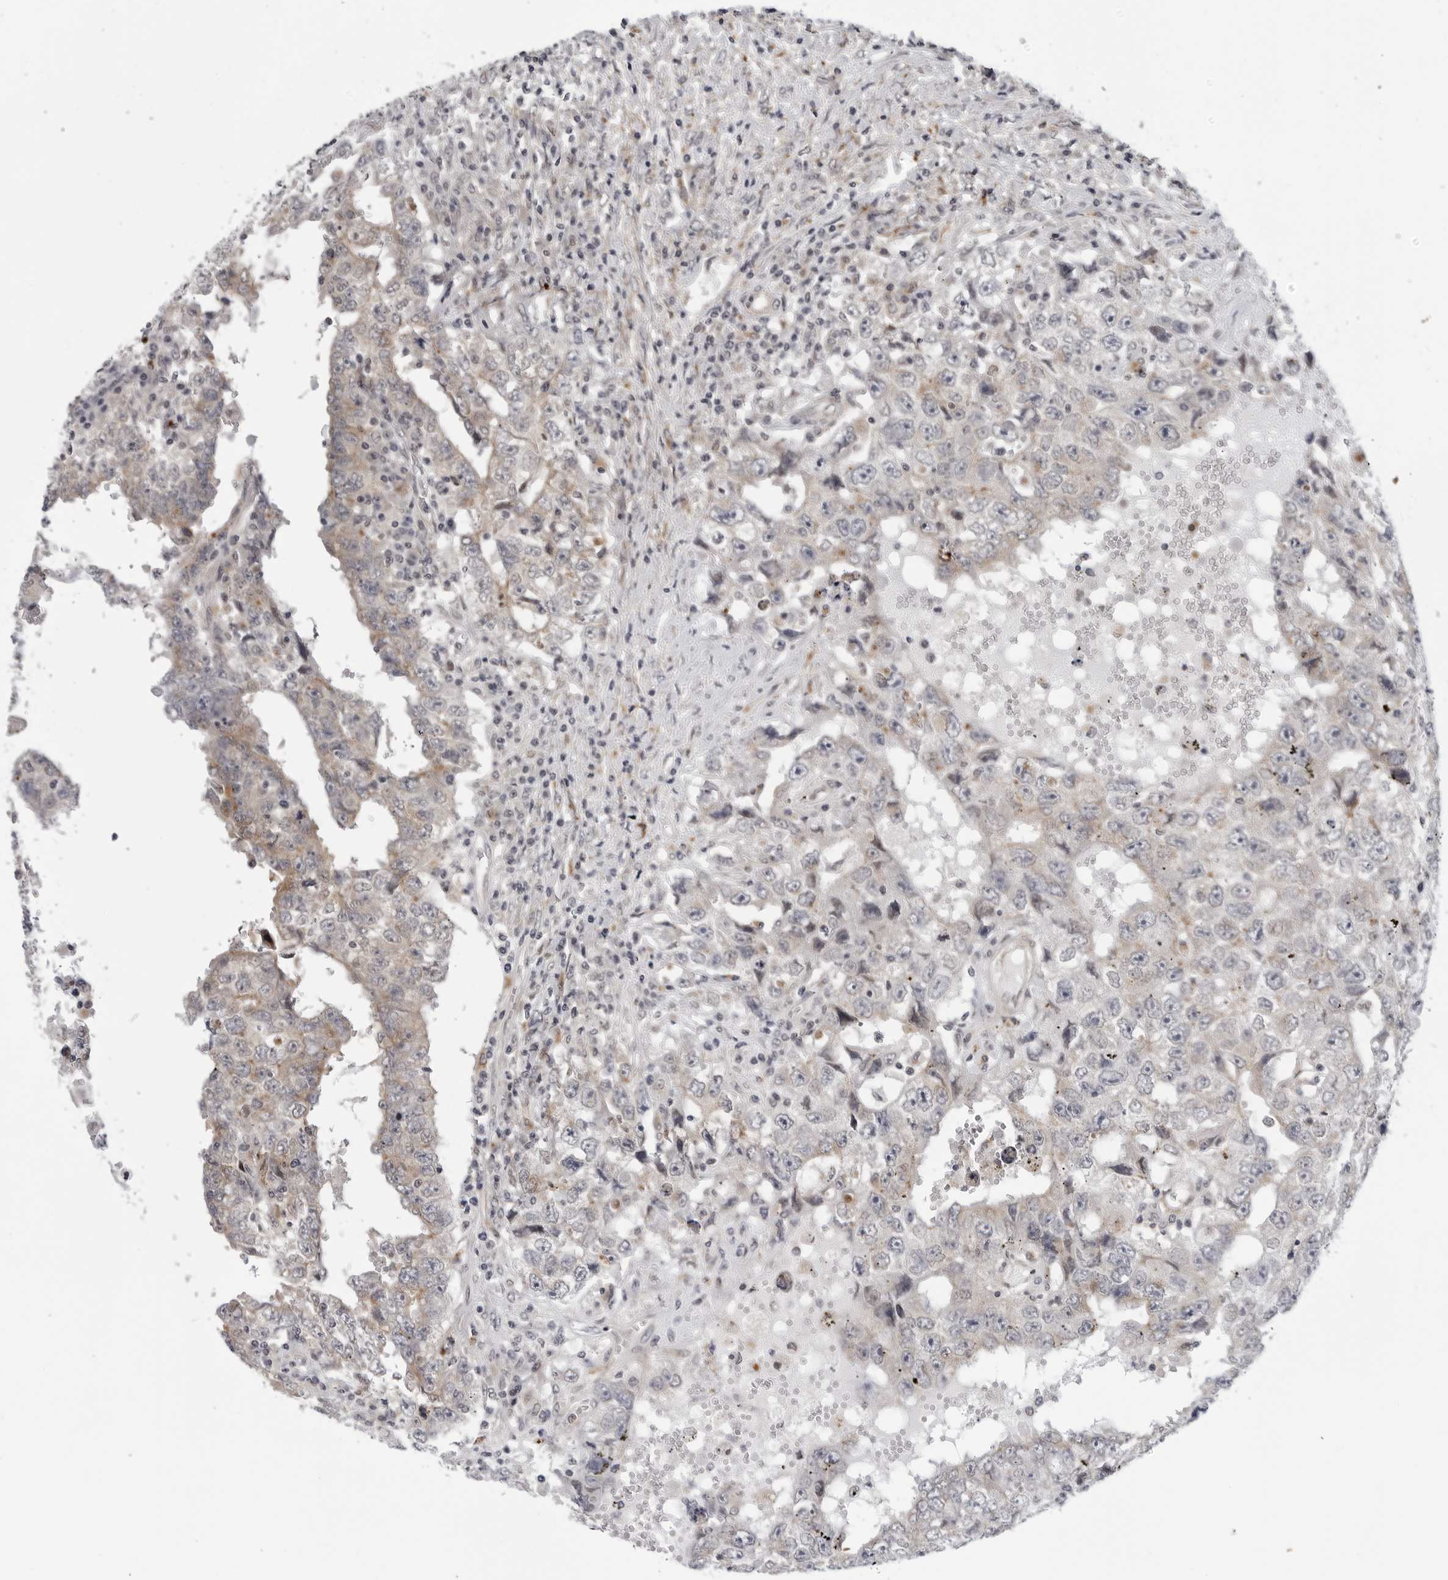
{"staining": {"intensity": "weak", "quantity": "25%-75%", "location": "cytoplasmic/membranous"}, "tissue": "testis cancer", "cell_type": "Tumor cells", "image_type": "cancer", "snomed": [{"axis": "morphology", "description": "Carcinoma, Embryonal, NOS"}, {"axis": "topography", "description": "Testis"}], "caption": "Immunohistochemical staining of human testis cancer (embryonal carcinoma) shows low levels of weak cytoplasmic/membranous protein staining in about 25%-75% of tumor cells.", "gene": "KIAA1614", "patient": {"sex": "male", "age": 26}}